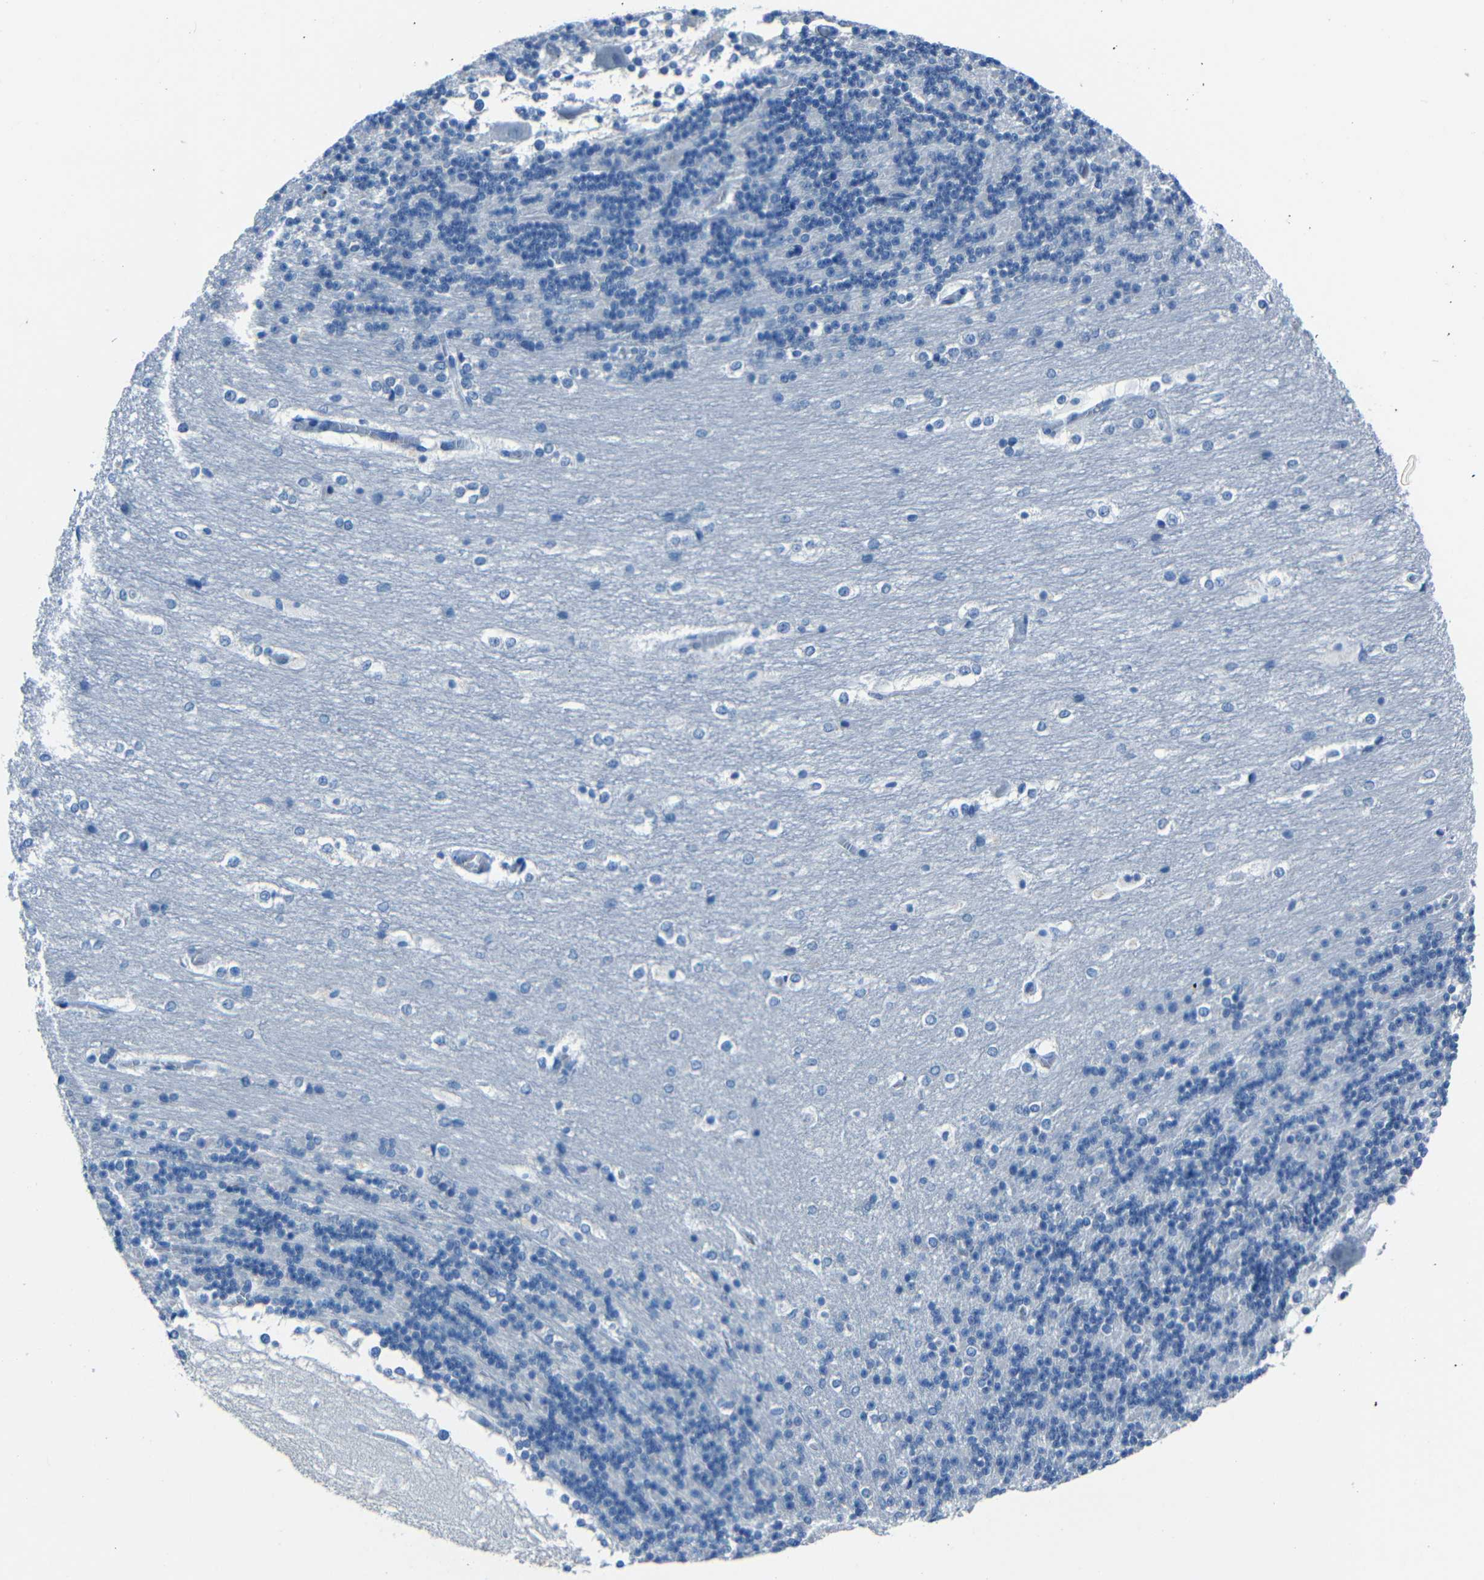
{"staining": {"intensity": "negative", "quantity": "none", "location": "none"}, "tissue": "cerebellum", "cell_type": "Cells in granular layer", "image_type": "normal", "snomed": [{"axis": "morphology", "description": "Normal tissue, NOS"}, {"axis": "topography", "description": "Cerebellum"}], "caption": "This is a image of immunohistochemistry (IHC) staining of unremarkable cerebellum, which shows no staining in cells in granular layer.", "gene": "FBN2", "patient": {"sex": "female", "age": 19}}